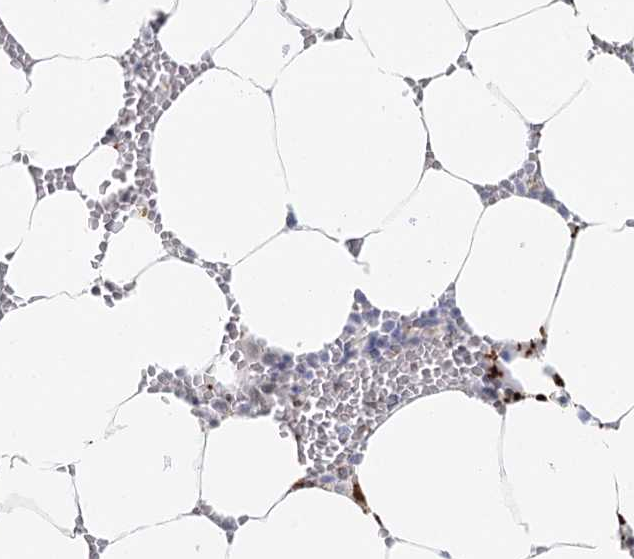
{"staining": {"intensity": "strong", "quantity": "<25%", "location": "cytoplasmic/membranous"}, "tissue": "bone marrow", "cell_type": "Hematopoietic cells", "image_type": "normal", "snomed": [{"axis": "morphology", "description": "Normal tissue, NOS"}, {"axis": "topography", "description": "Bone marrow"}], "caption": "A medium amount of strong cytoplasmic/membranous staining is identified in about <25% of hematopoietic cells in unremarkable bone marrow.", "gene": "BNIP5", "patient": {"sex": "male", "age": 70}}